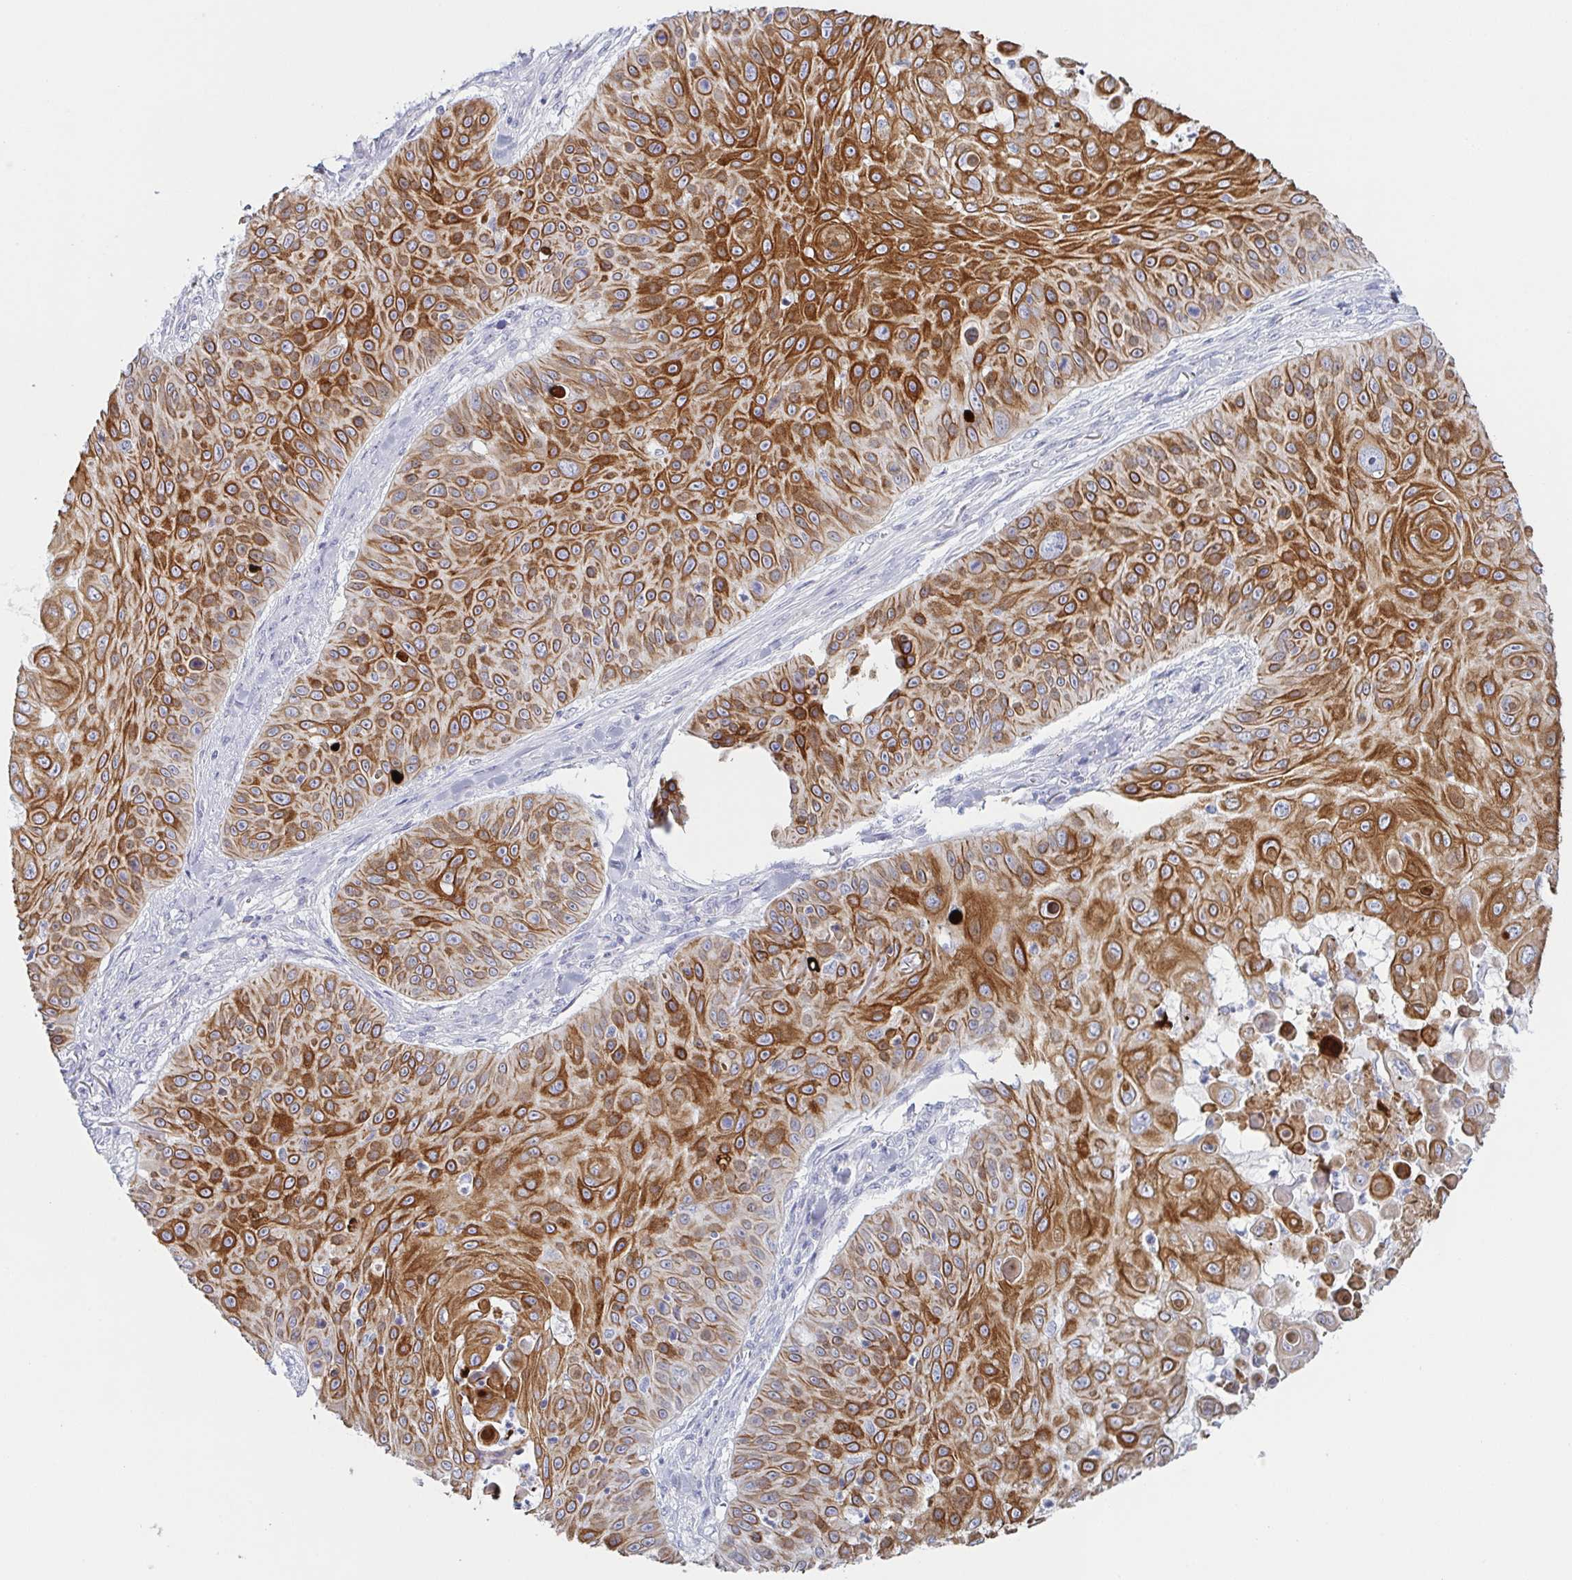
{"staining": {"intensity": "strong", "quantity": ">75%", "location": "cytoplasmic/membranous"}, "tissue": "skin cancer", "cell_type": "Tumor cells", "image_type": "cancer", "snomed": [{"axis": "morphology", "description": "Squamous cell carcinoma, NOS"}, {"axis": "topography", "description": "Skin"}], "caption": "IHC photomicrograph of human skin squamous cell carcinoma stained for a protein (brown), which demonstrates high levels of strong cytoplasmic/membranous expression in approximately >75% of tumor cells.", "gene": "RHOV", "patient": {"sex": "male", "age": 82}}